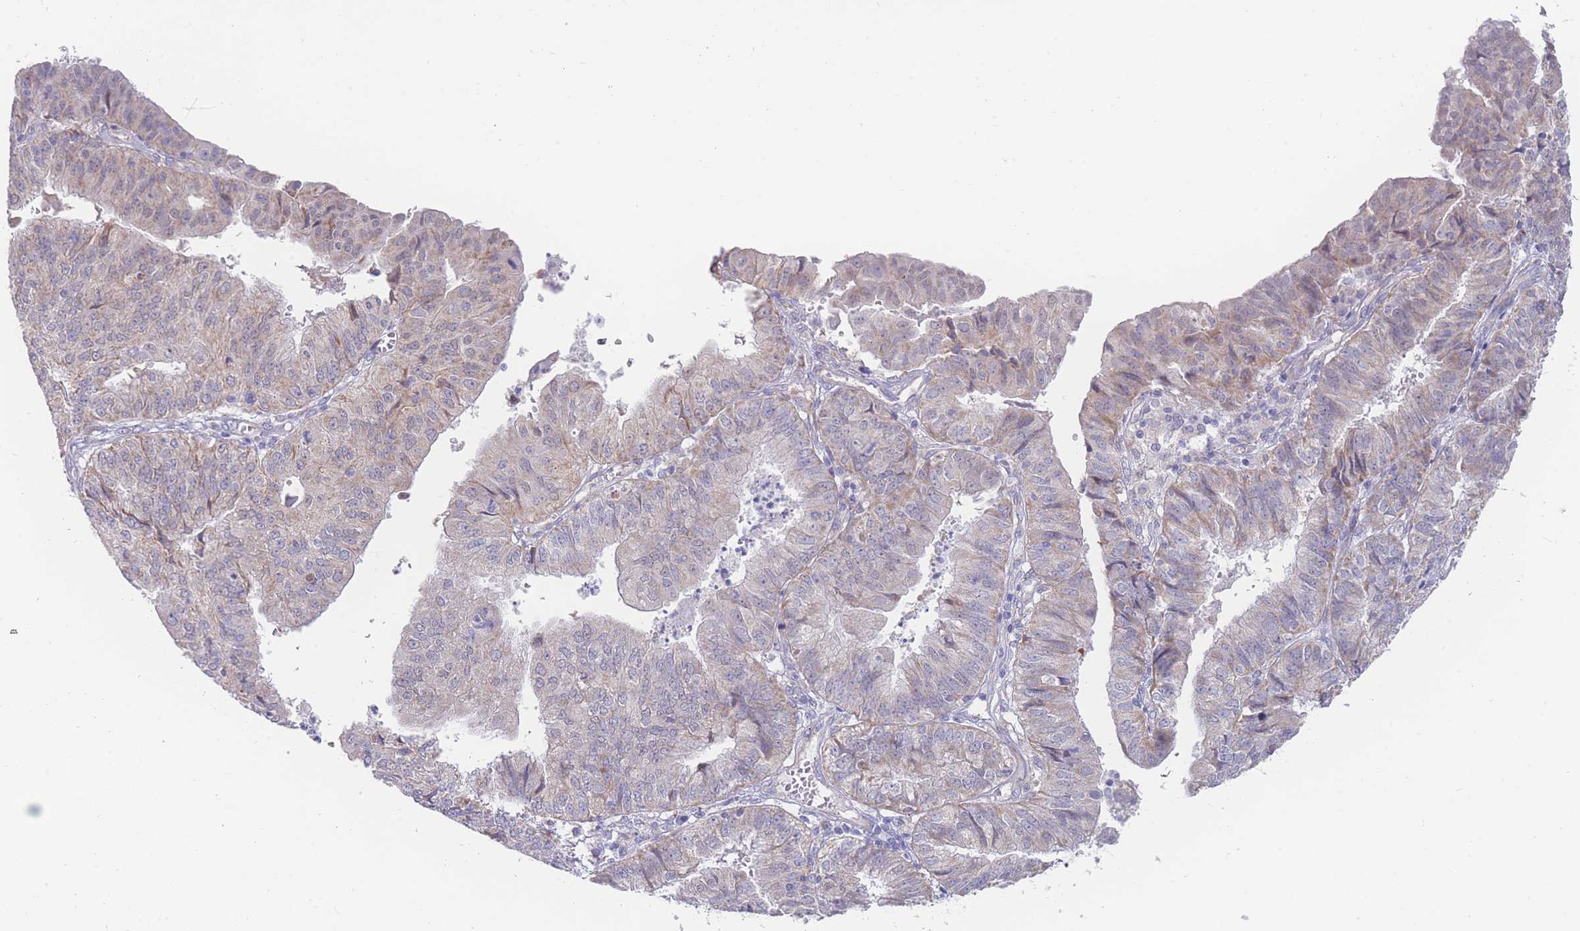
{"staining": {"intensity": "moderate", "quantity": "25%-75%", "location": "cytoplasmic/membranous"}, "tissue": "endometrial cancer", "cell_type": "Tumor cells", "image_type": "cancer", "snomed": [{"axis": "morphology", "description": "Adenocarcinoma, NOS"}, {"axis": "topography", "description": "Endometrium"}], "caption": "Protein expression analysis of adenocarcinoma (endometrial) displays moderate cytoplasmic/membranous positivity in approximately 25%-75% of tumor cells. (DAB IHC with brightfield microscopy, high magnification).", "gene": "GPAM", "patient": {"sex": "female", "age": 56}}